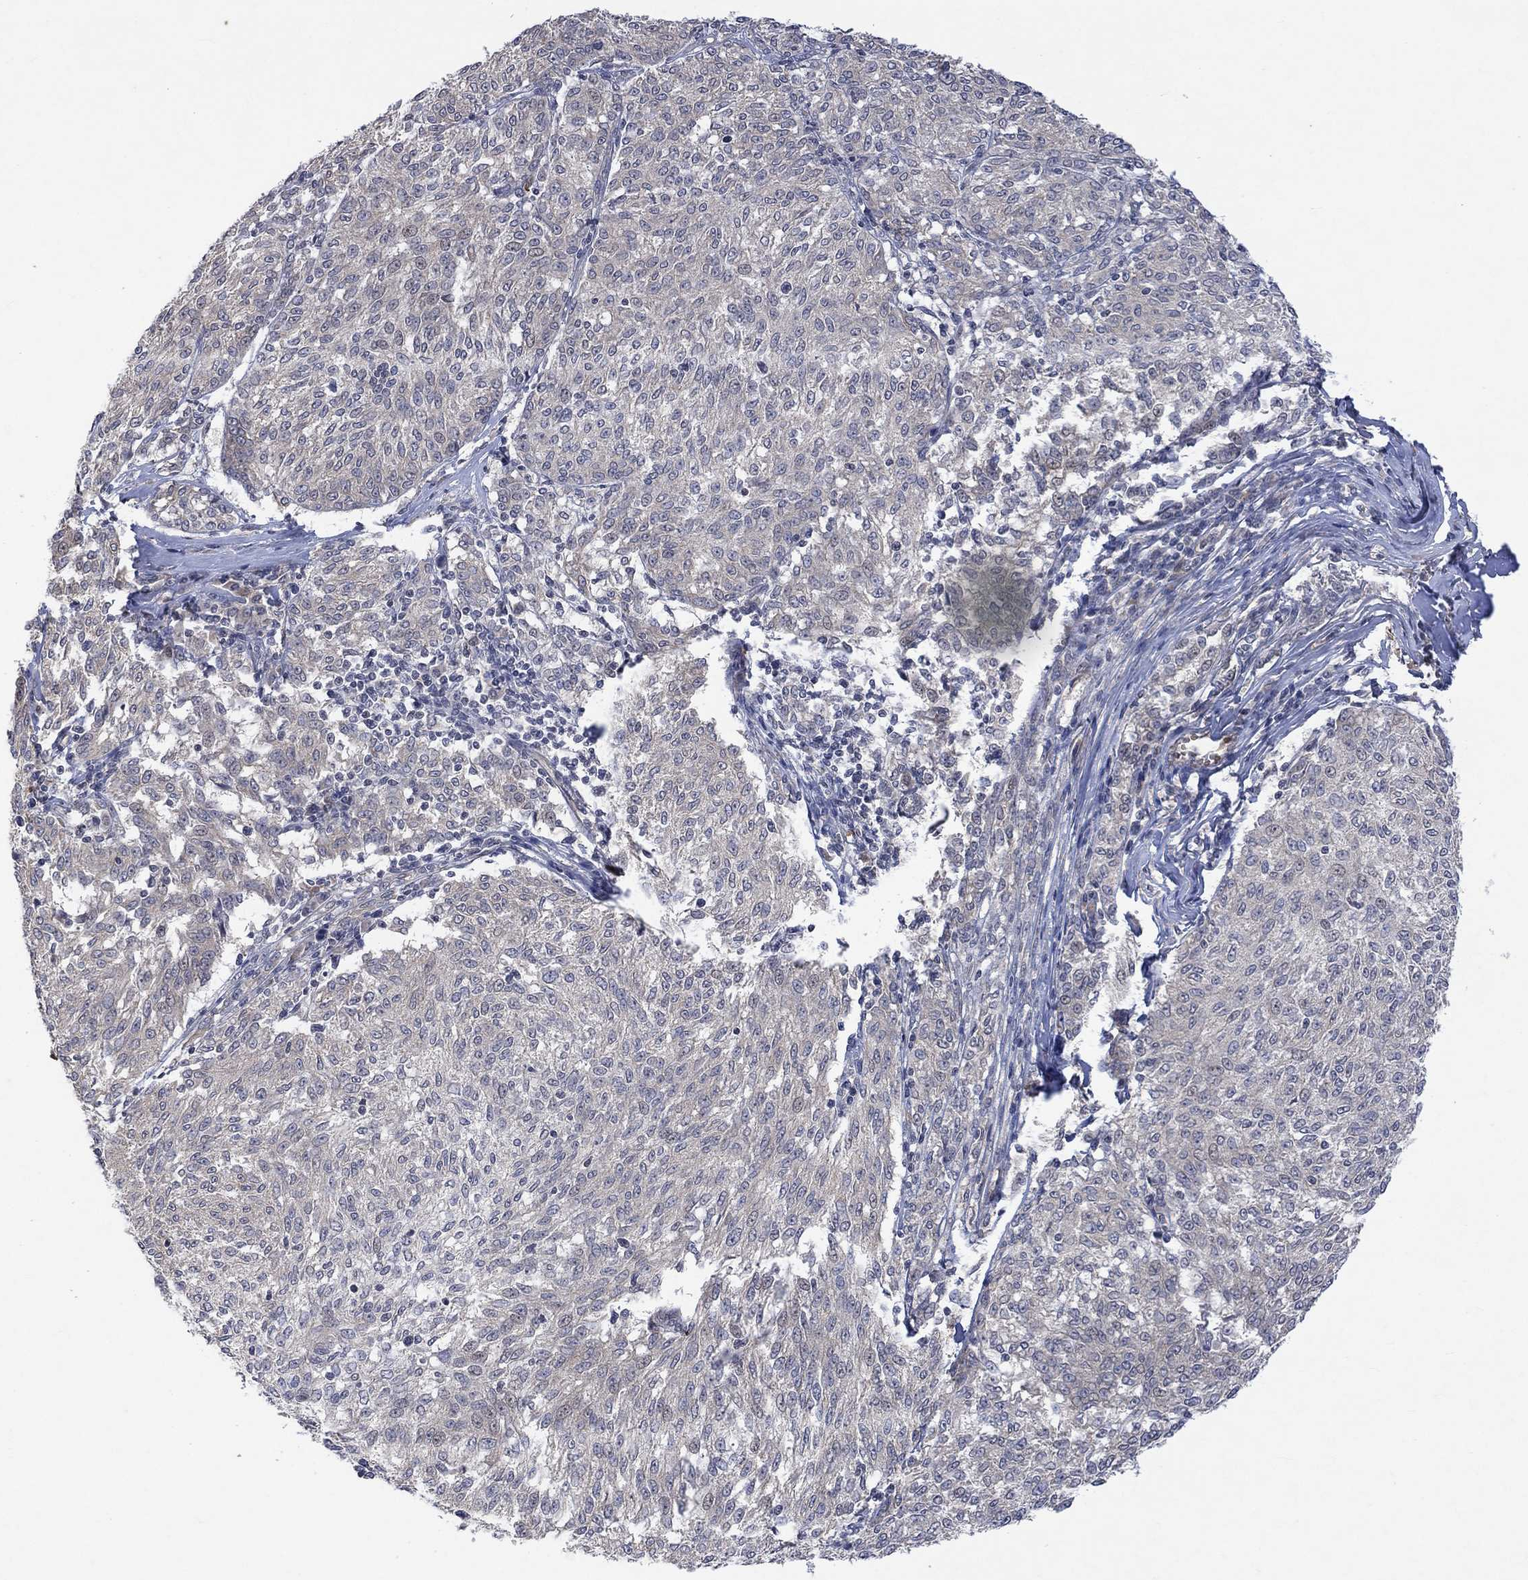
{"staining": {"intensity": "negative", "quantity": "none", "location": "none"}, "tissue": "melanoma", "cell_type": "Tumor cells", "image_type": "cancer", "snomed": [{"axis": "morphology", "description": "Malignant melanoma, NOS"}, {"axis": "topography", "description": "Skin"}], "caption": "An image of melanoma stained for a protein reveals no brown staining in tumor cells.", "gene": "GRIN2D", "patient": {"sex": "female", "age": 72}}